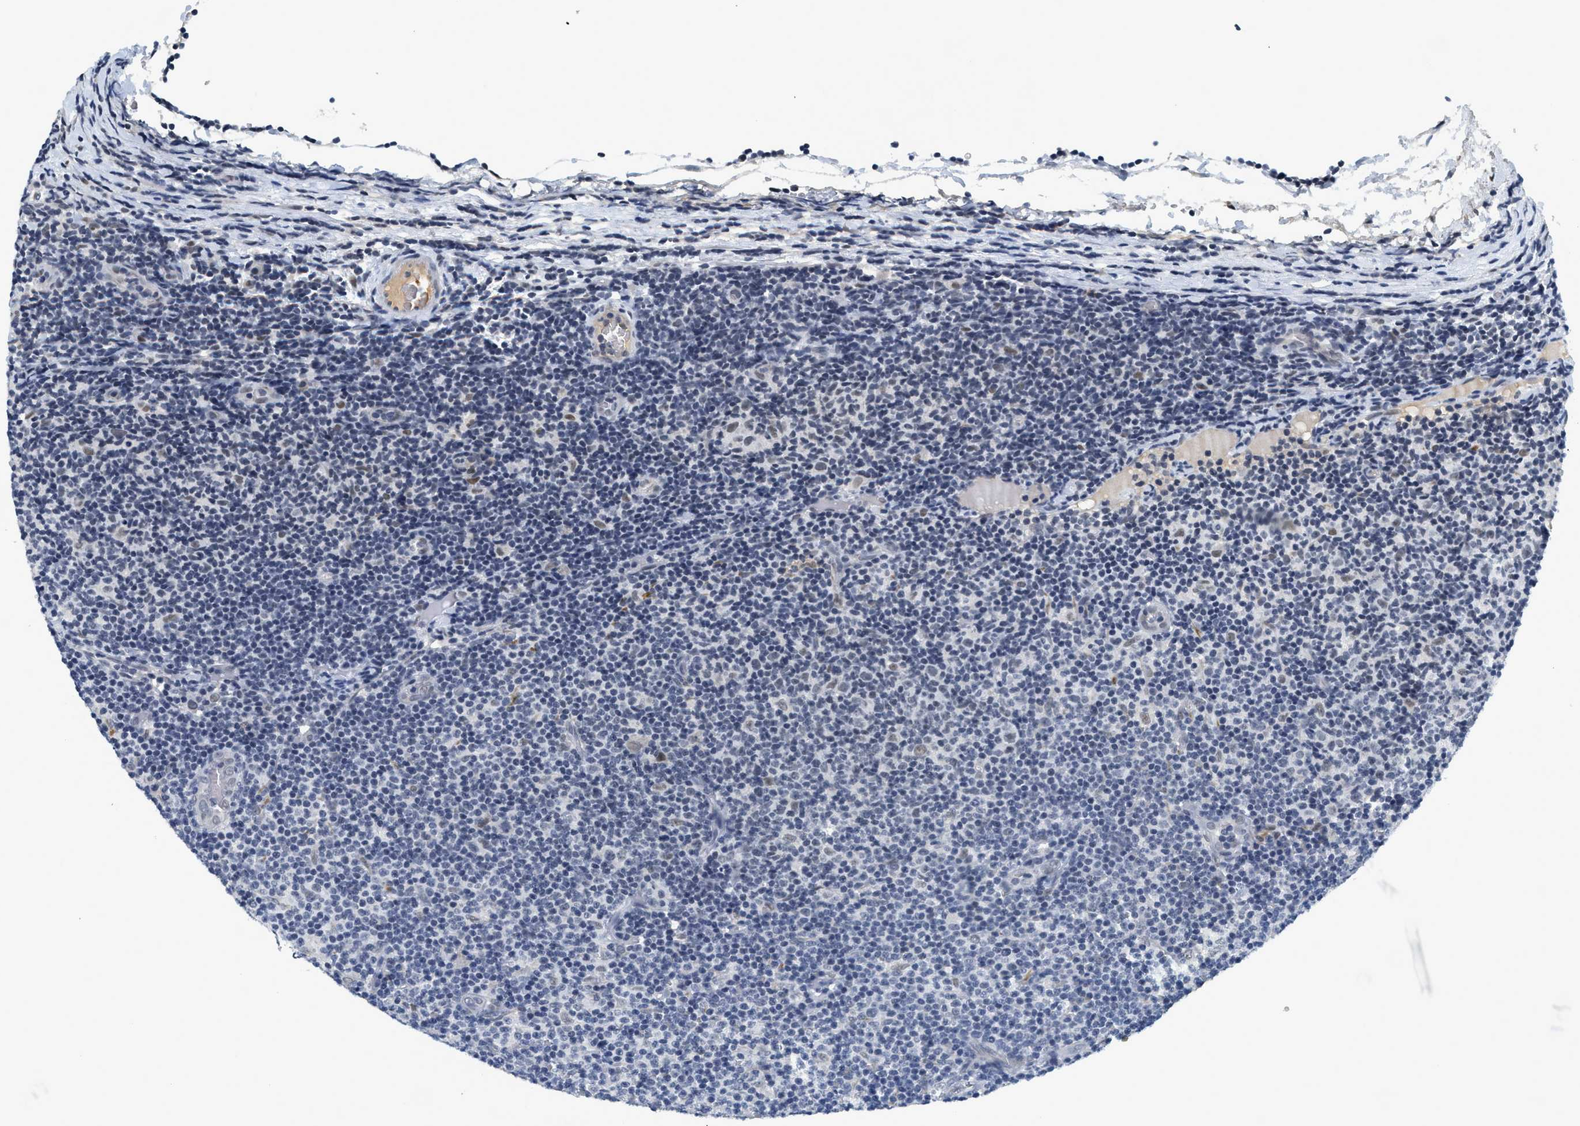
{"staining": {"intensity": "weak", "quantity": "<25%", "location": "nuclear"}, "tissue": "lymphoma", "cell_type": "Tumor cells", "image_type": "cancer", "snomed": [{"axis": "morphology", "description": "Malignant lymphoma, non-Hodgkin's type, Low grade"}, {"axis": "topography", "description": "Lymph node"}], "caption": "This is an IHC micrograph of human lymphoma. There is no expression in tumor cells.", "gene": "MZF1", "patient": {"sex": "male", "age": 83}}